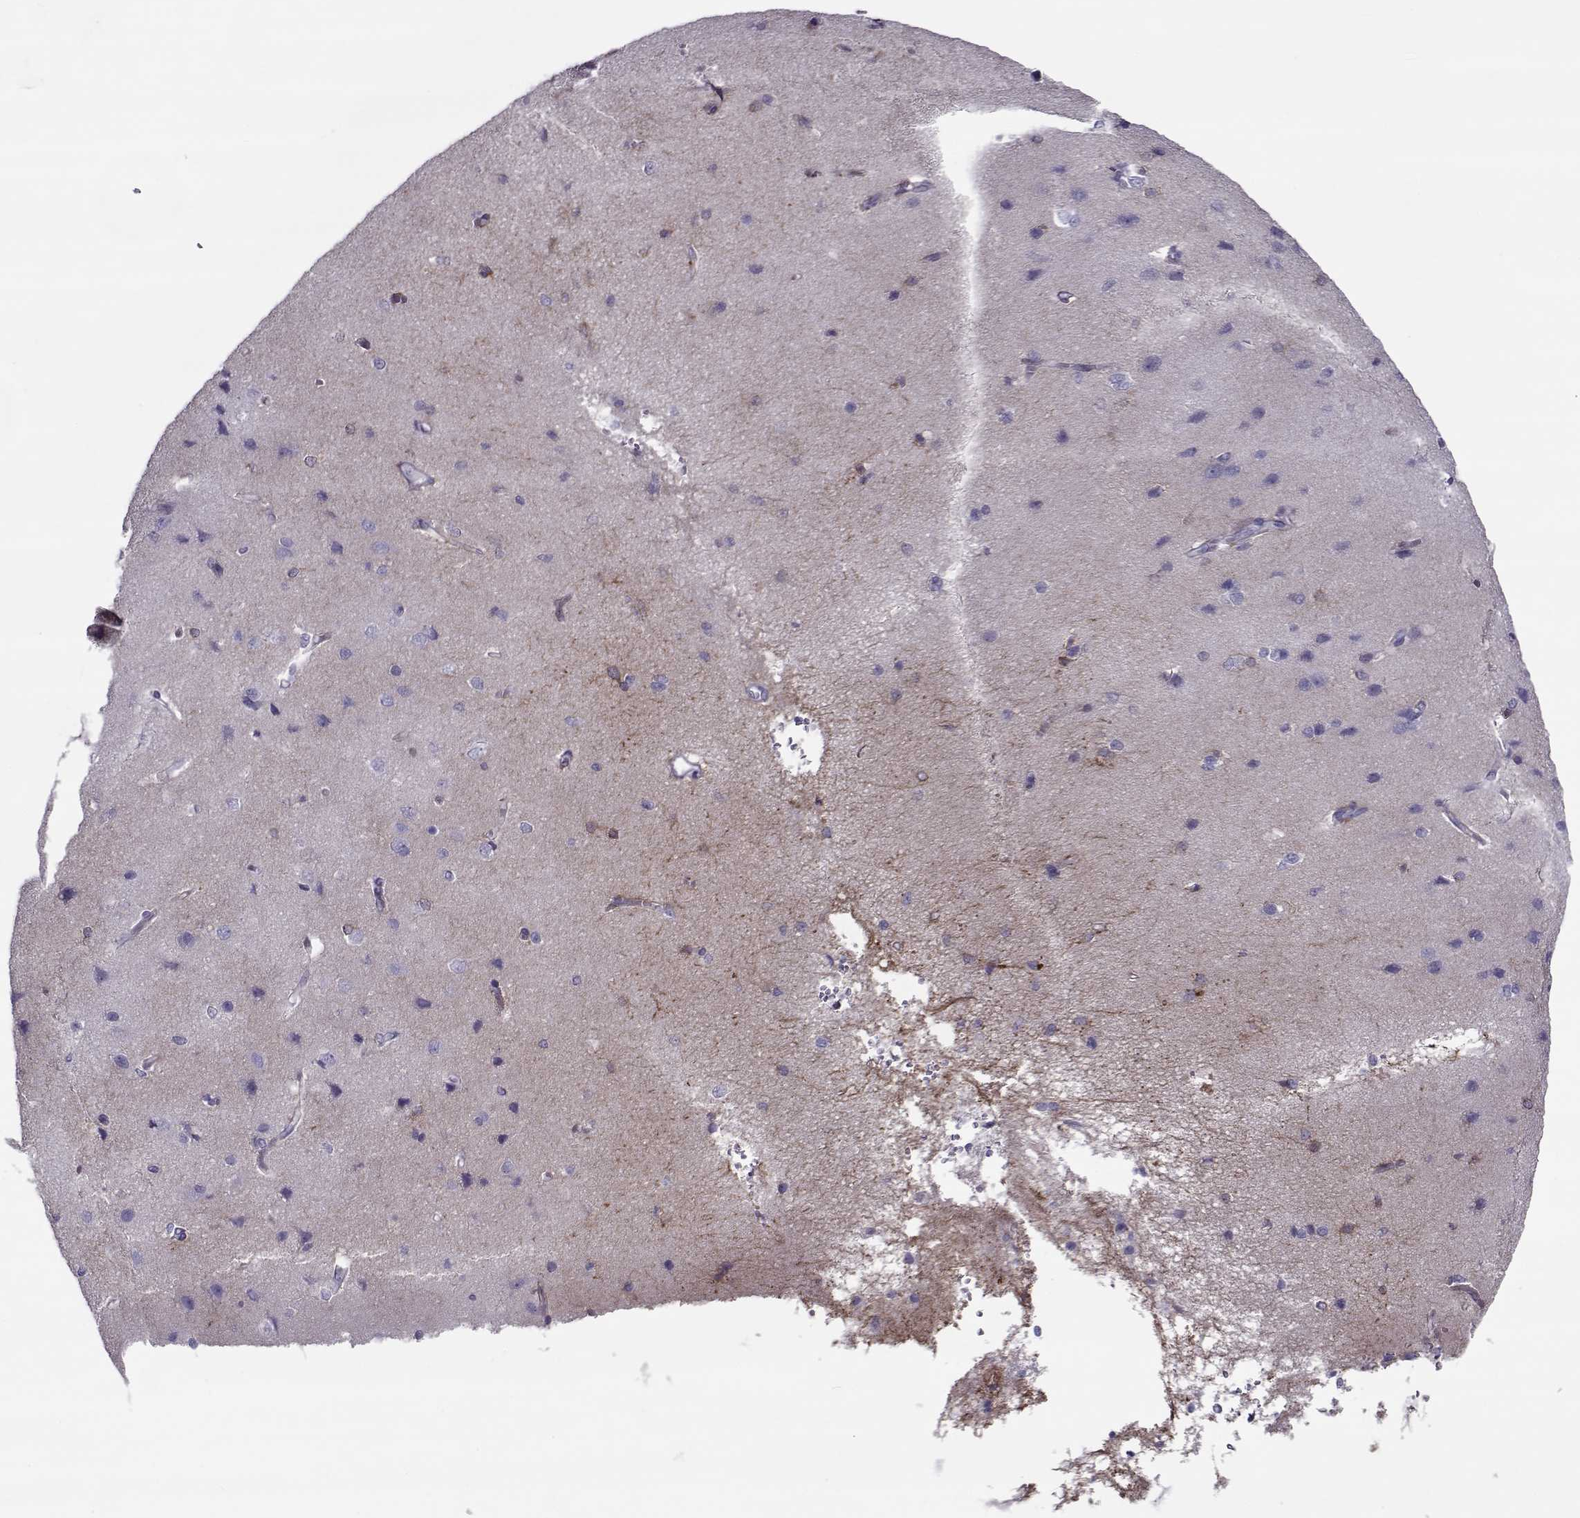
{"staining": {"intensity": "negative", "quantity": "none", "location": "none"}, "tissue": "cerebral cortex", "cell_type": "Endothelial cells", "image_type": "normal", "snomed": [{"axis": "morphology", "description": "Normal tissue, NOS"}, {"axis": "topography", "description": "Cerebral cortex"}], "caption": "A high-resolution image shows IHC staining of unremarkable cerebral cortex, which shows no significant positivity in endothelial cells.", "gene": "PP2D1", "patient": {"sex": "male", "age": 37}}